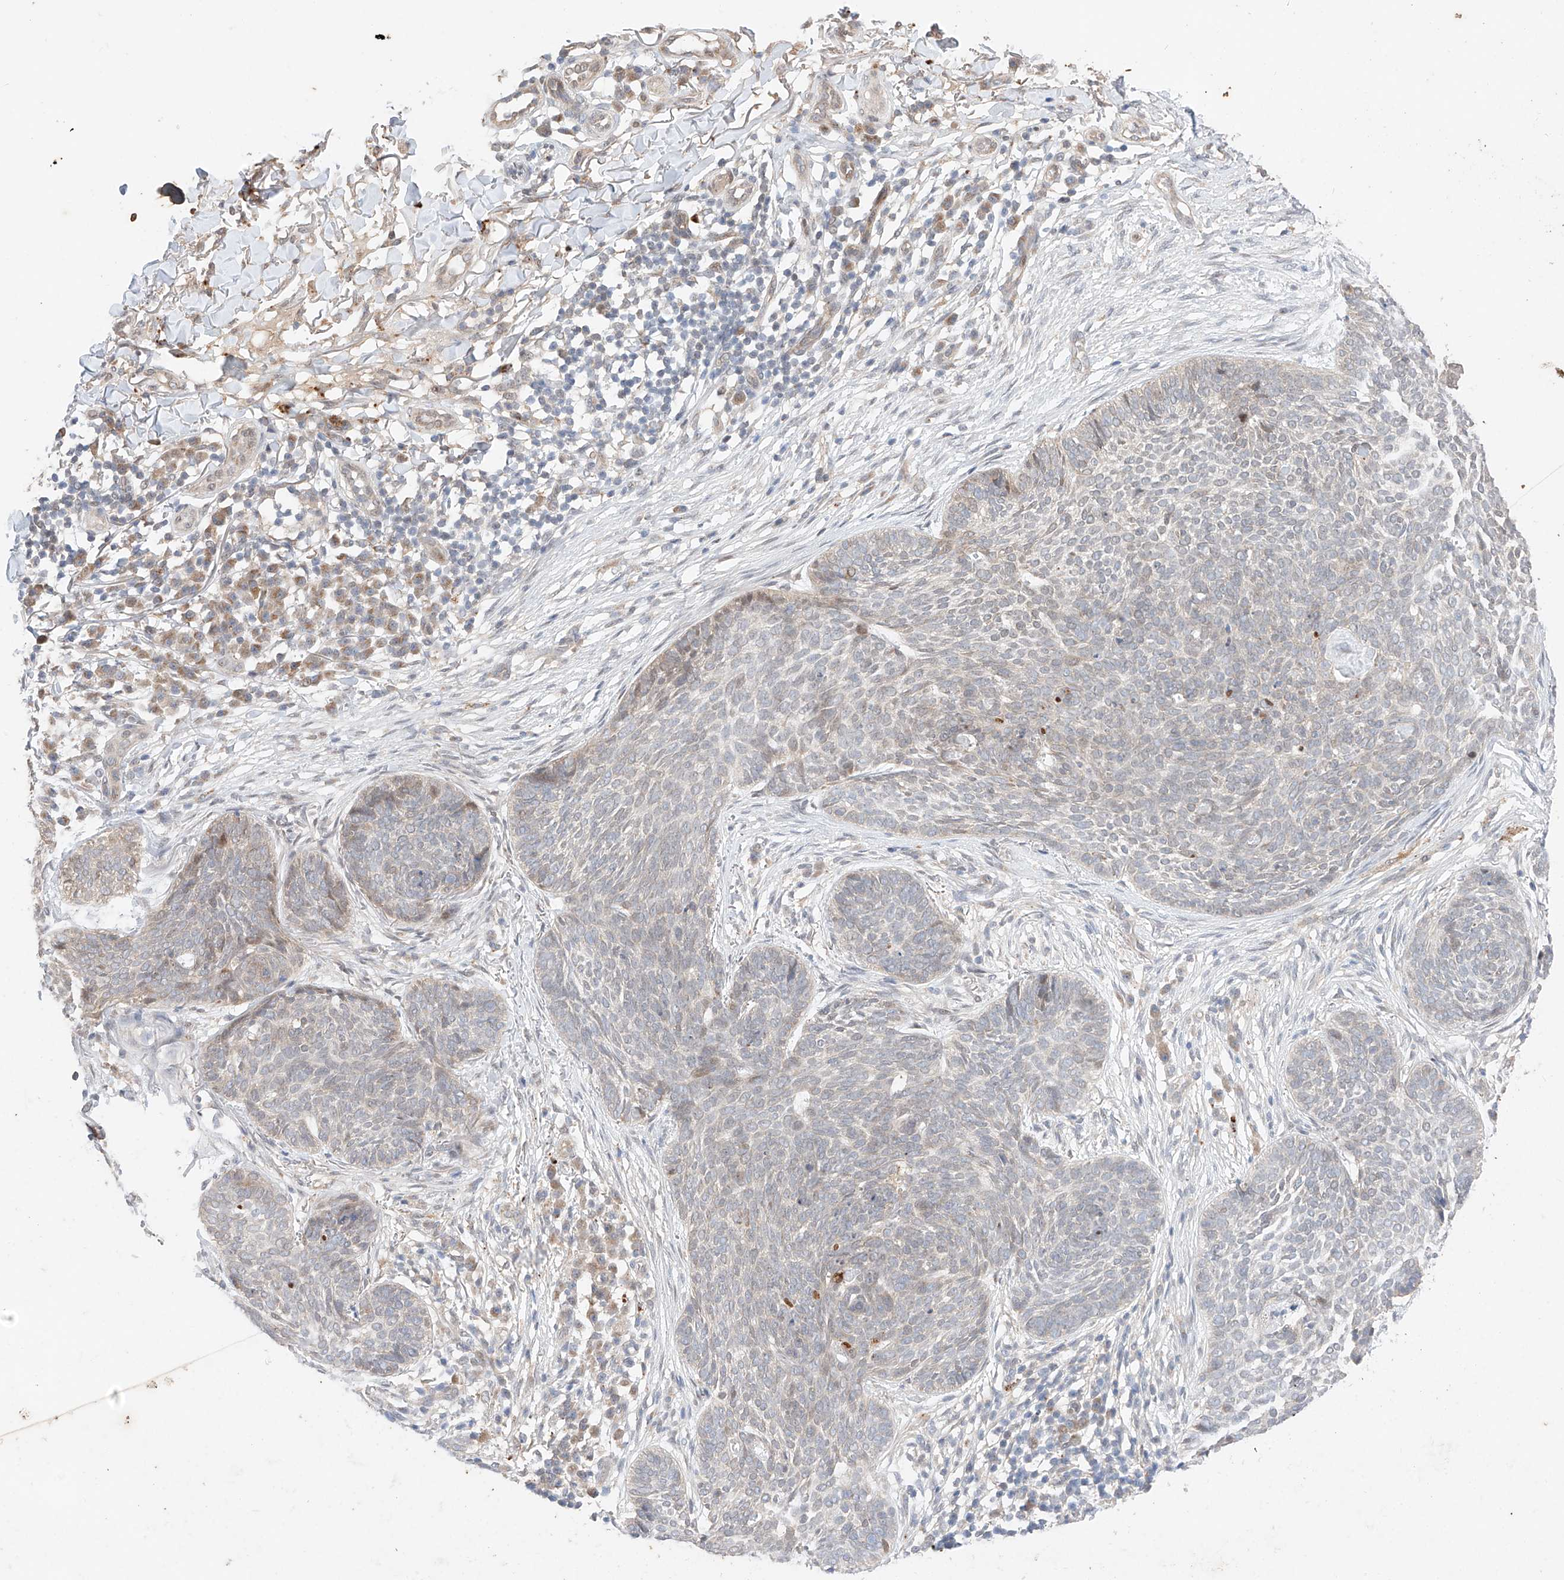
{"staining": {"intensity": "negative", "quantity": "none", "location": "none"}, "tissue": "skin cancer", "cell_type": "Tumor cells", "image_type": "cancer", "snomed": [{"axis": "morphology", "description": "Basal cell carcinoma"}, {"axis": "topography", "description": "Skin"}], "caption": "A high-resolution histopathology image shows immunohistochemistry staining of skin cancer, which displays no significant positivity in tumor cells.", "gene": "GCNT1", "patient": {"sex": "female", "age": 64}}